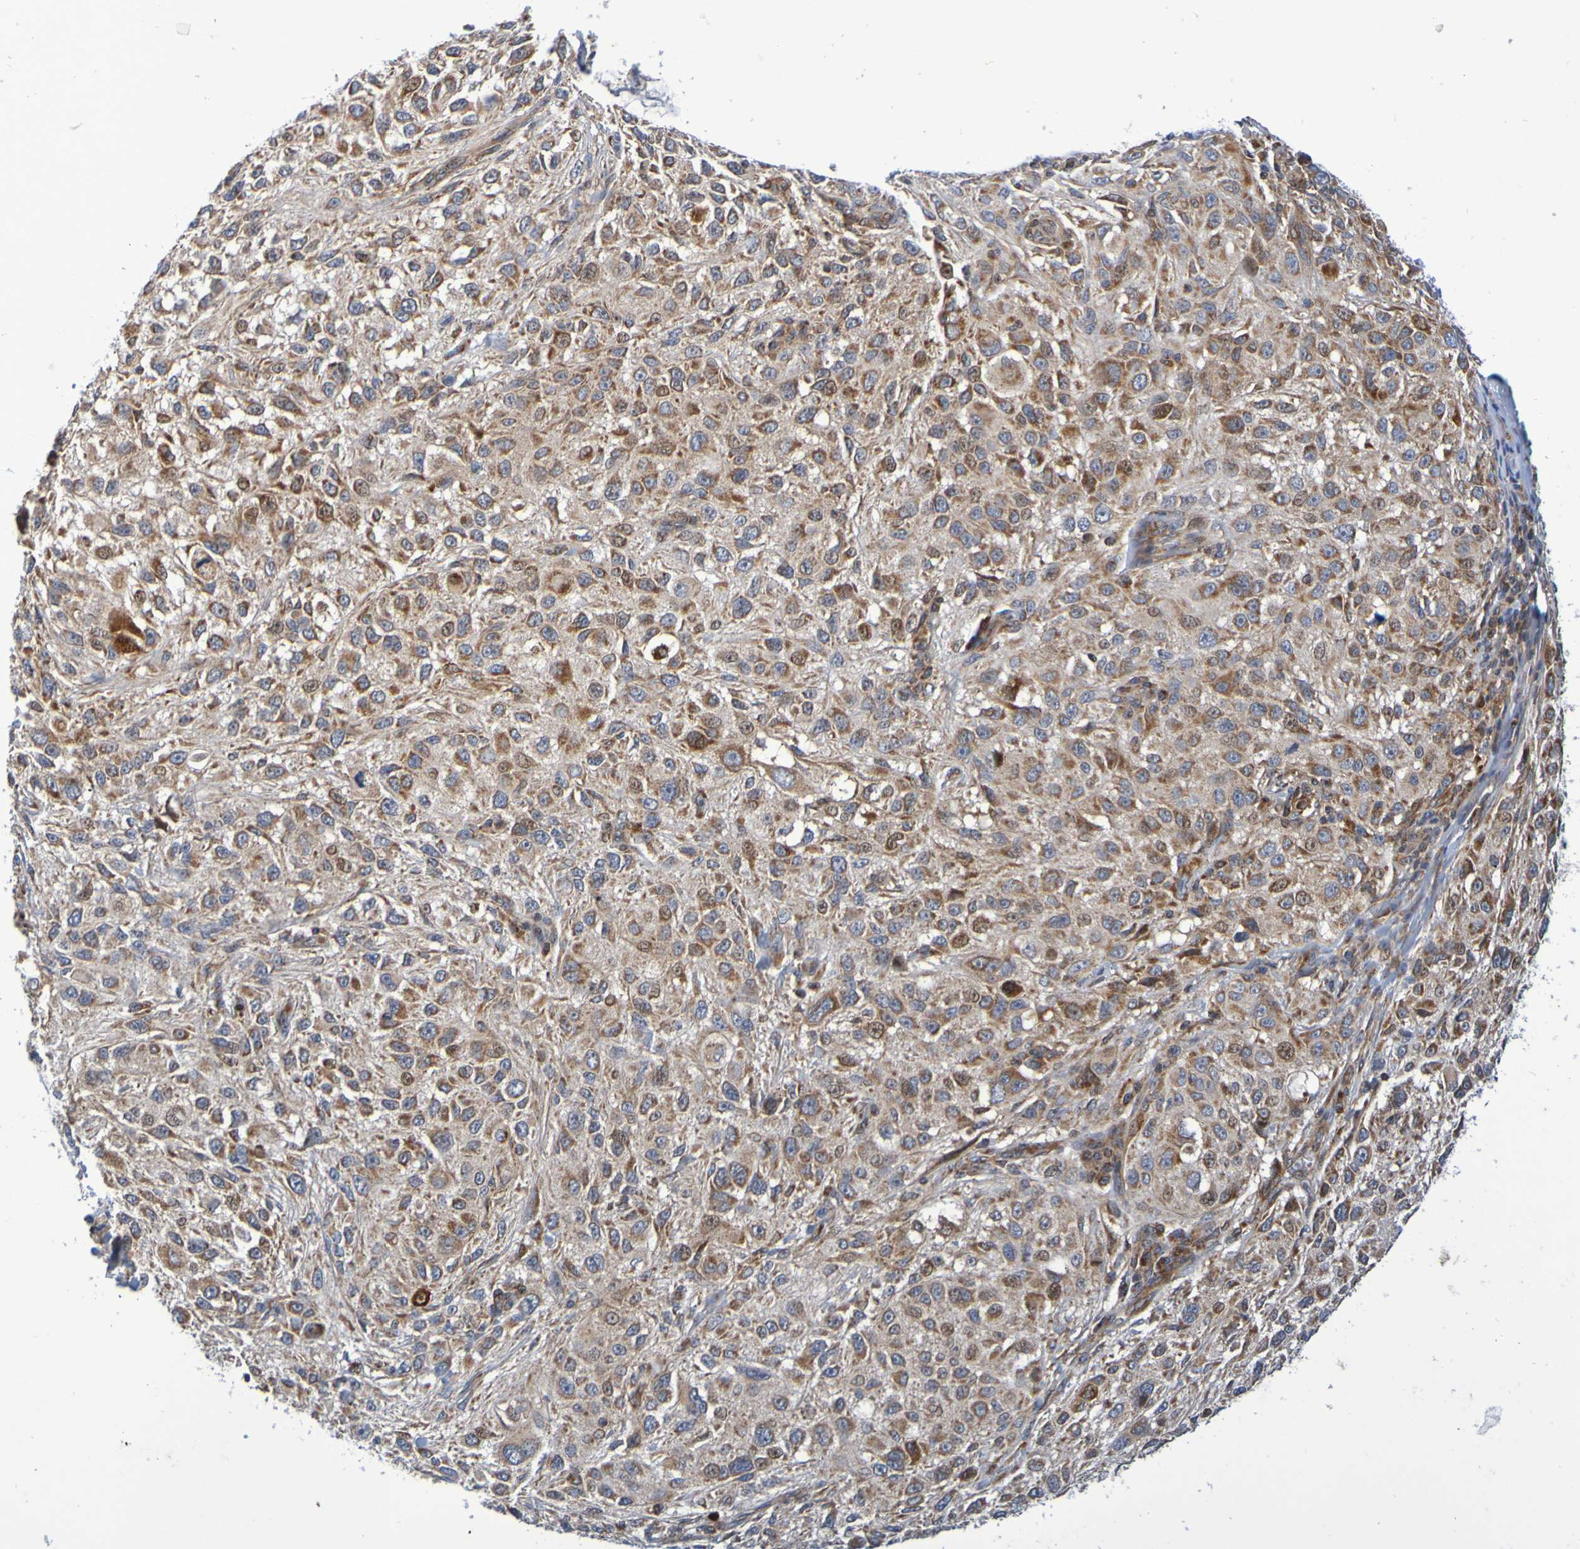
{"staining": {"intensity": "strong", "quantity": "25%-75%", "location": "cytoplasmic/membranous"}, "tissue": "melanoma", "cell_type": "Tumor cells", "image_type": "cancer", "snomed": [{"axis": "morphology", "description": "Necrosis, NOS"}, {"axis": "morphology", "description": "Malignant melanoma, NOS"}, {"axis": "topography", "description": "Skin"}], "caption": "Strong cytoplasmic/membranous protein staining is seen in approximately 25%-75% of tumor cells in malignant melanoma.", "gene": "CCDC51", "patient": {"sex": "female", "age": 87}}